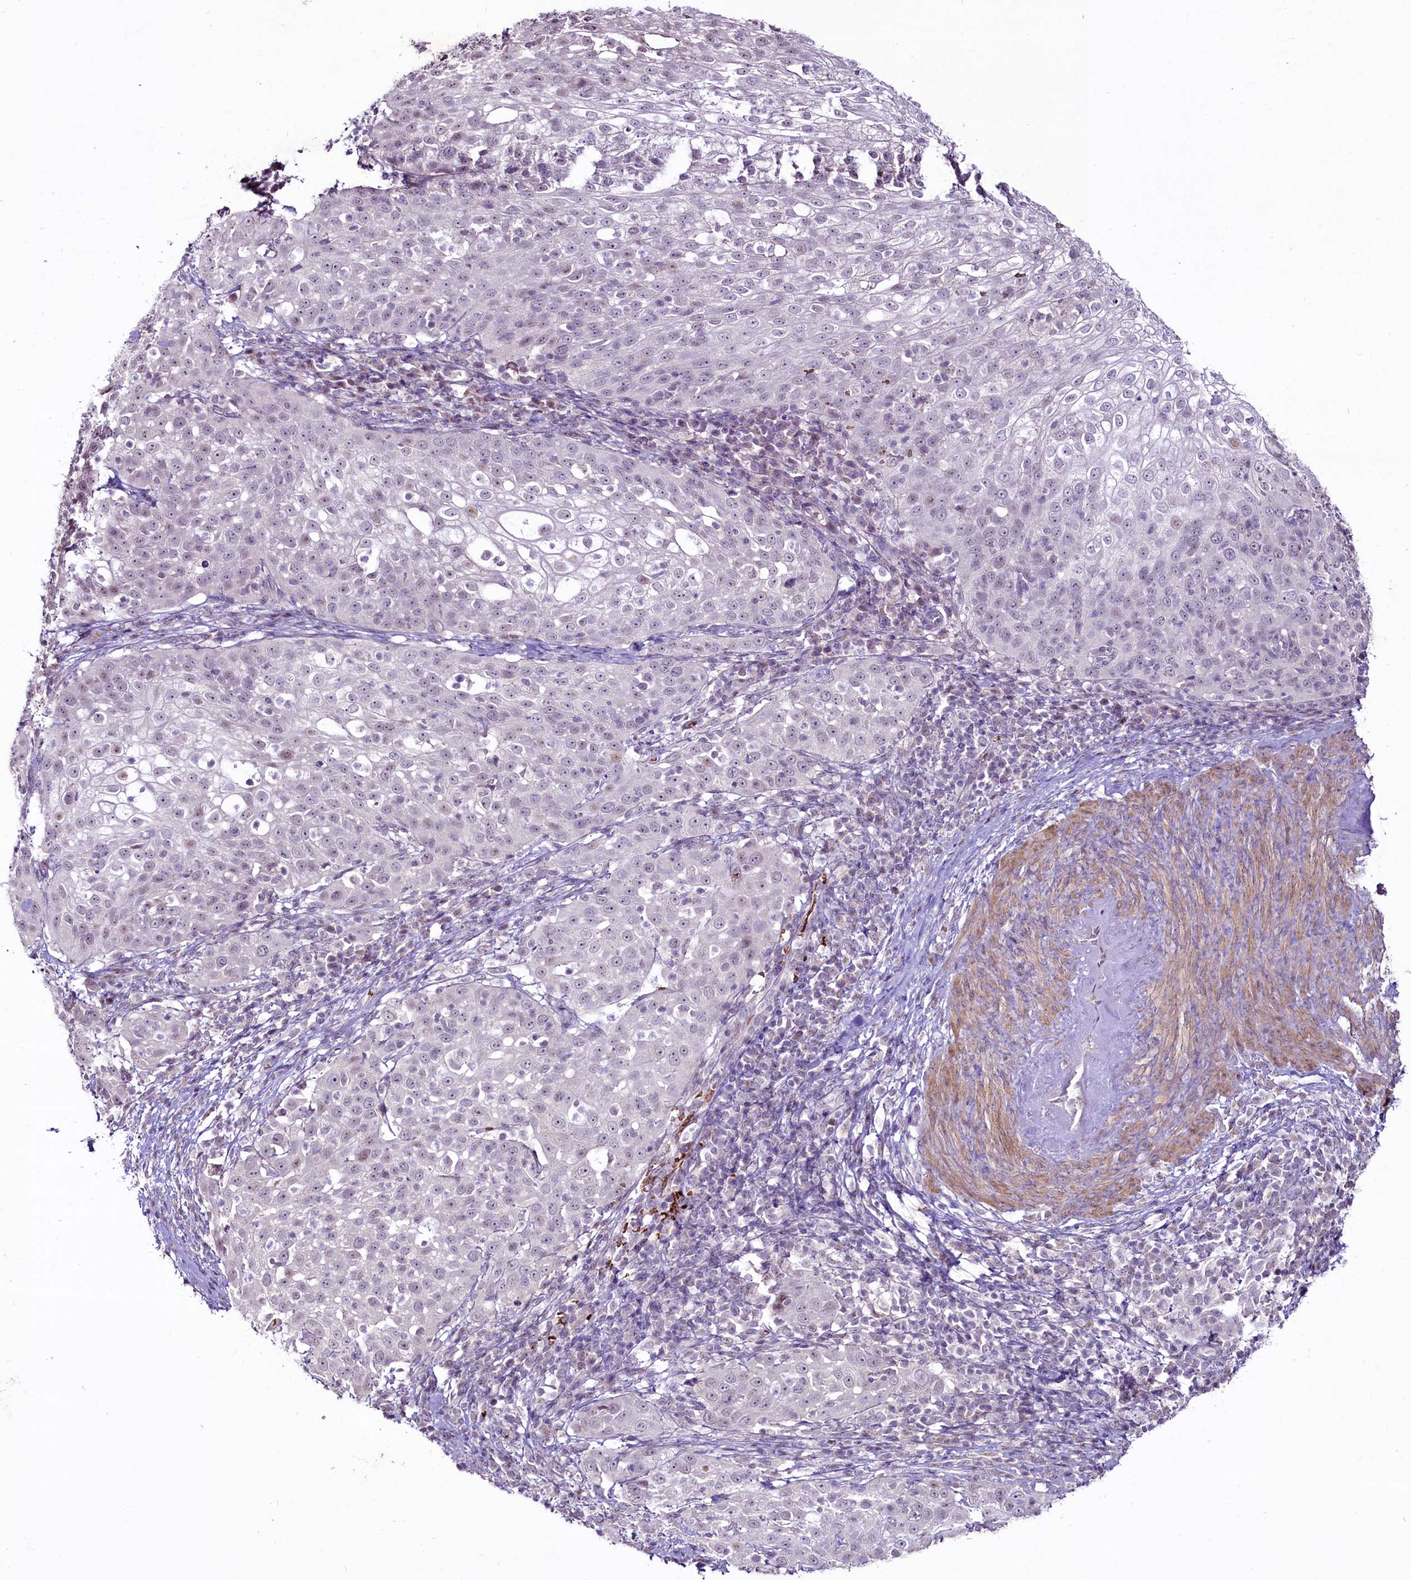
{"staining": {"intensity": "negative", "quantity": "none", "location": "none"}, "tissue": "cervical cancer", "cell_type": "Tumor cells", "image_type": "cancer", "snomed": [{"axis": "morphology", "description": "Squamous cell carcinoma, NOS"}, {"axis": "topography", "description": "Cervix"}], "caption": "Squamous cell carcinoma (cervical) was stained to show a protein in brown. There is no significant expression in tumor cells.", "gene": "SUSD3", "patient": {"sex": "female", "age": 57}}